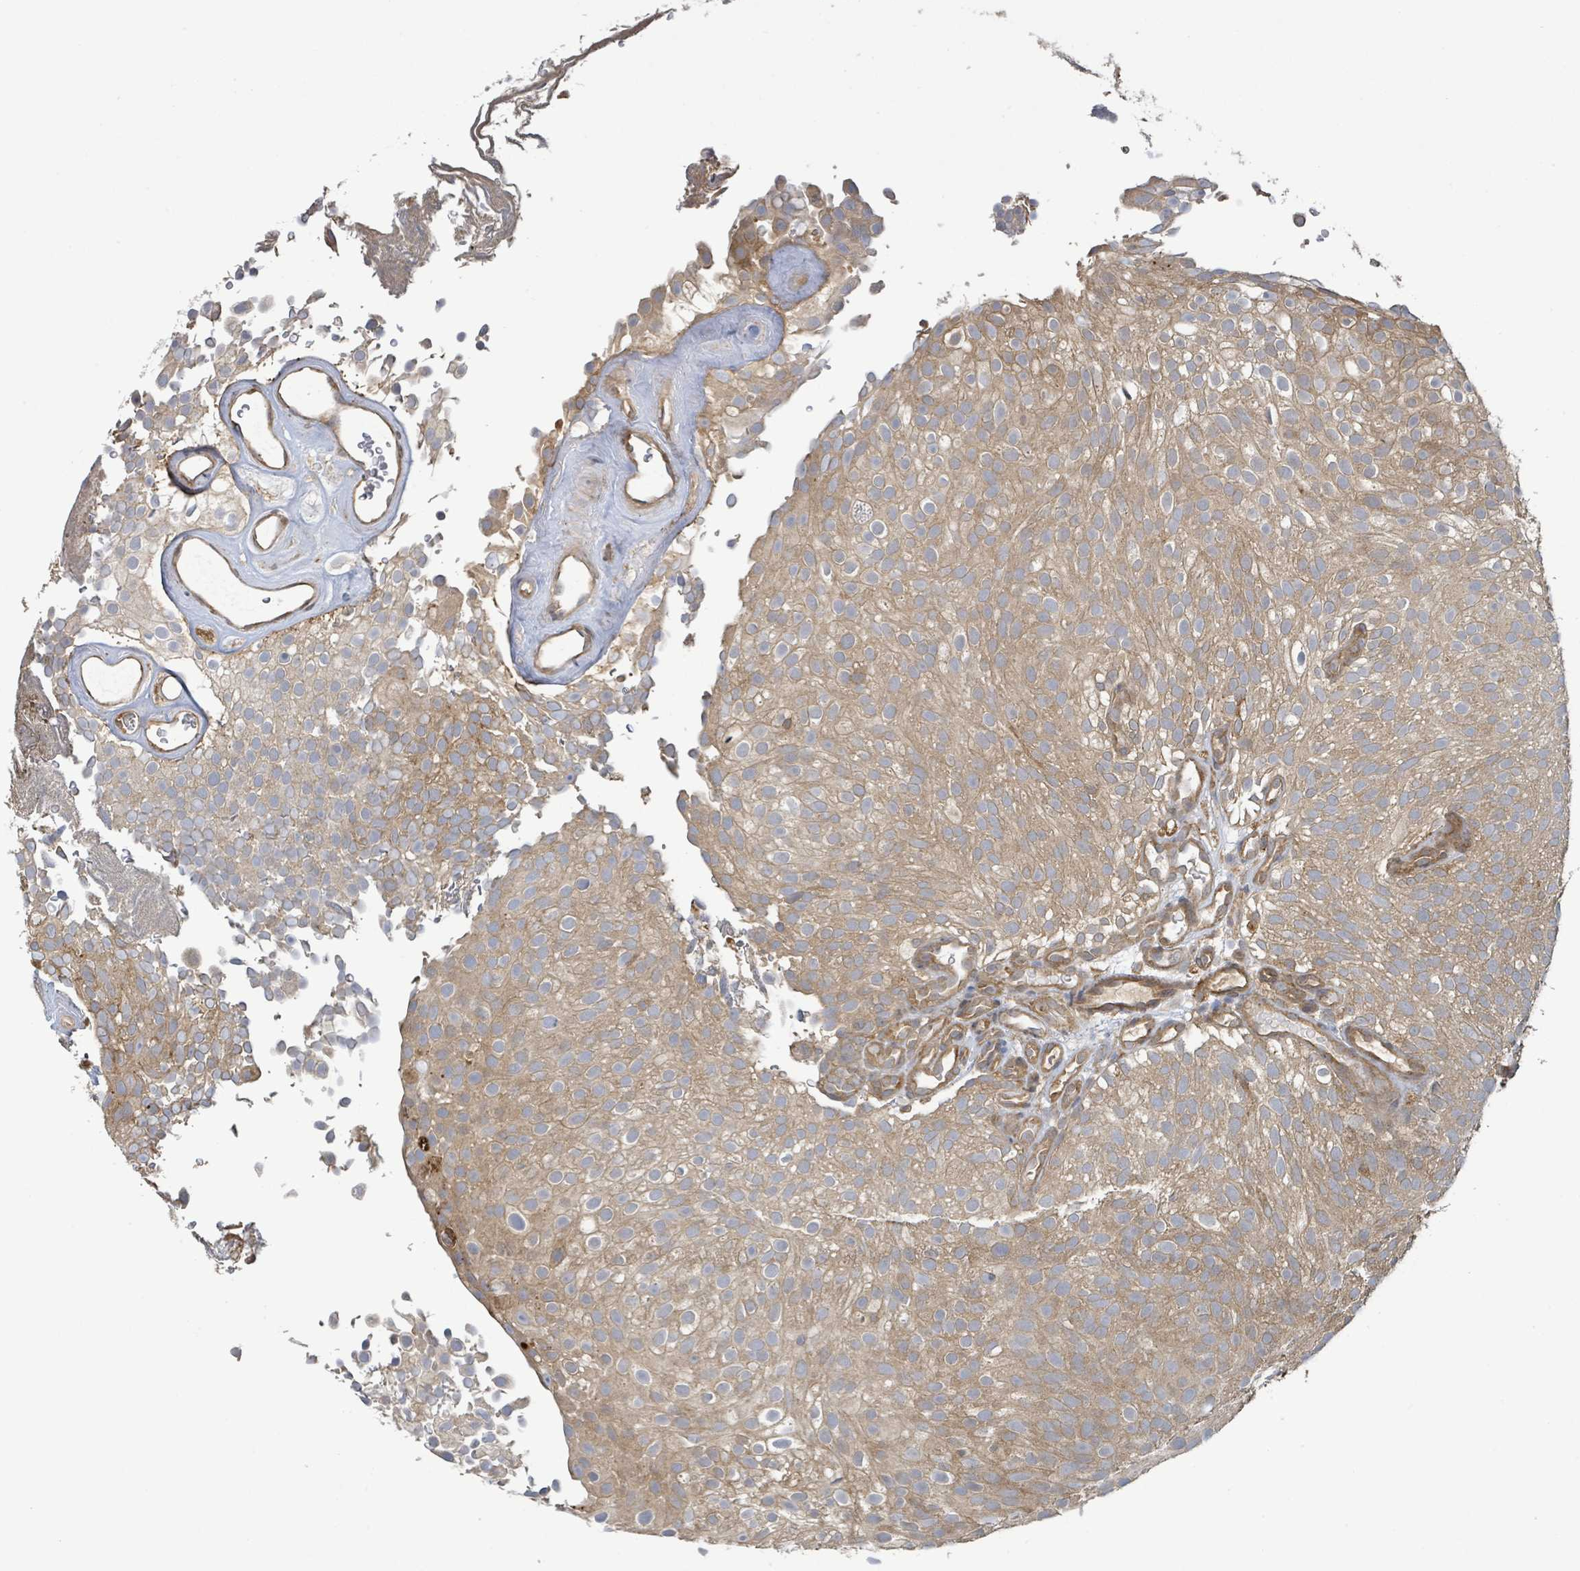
{"staining": {"intensity": "moderate", "quantity": ">75%", "location": "cytoplasmic/membranous"}, "tissue": "urothelial cancer", "cell_type": "Tumor cells", "image_type": "cancer", "snomed": [{"axis": "morphology", "description": "Urothelial carcinoma, Low grade"}, {"axis": "topography", "description": "Urinary bladder"}], "caption": "A medium amount of moderate cytoplasmic/membranous expression is seen in approximately >75% of tumor cells in urothelial cancer tissue. The protein is shown in brown color, while the nuclei are stained blue.", "gene": "ARPIN", "patient": {"sex": "male", "age": 78}}